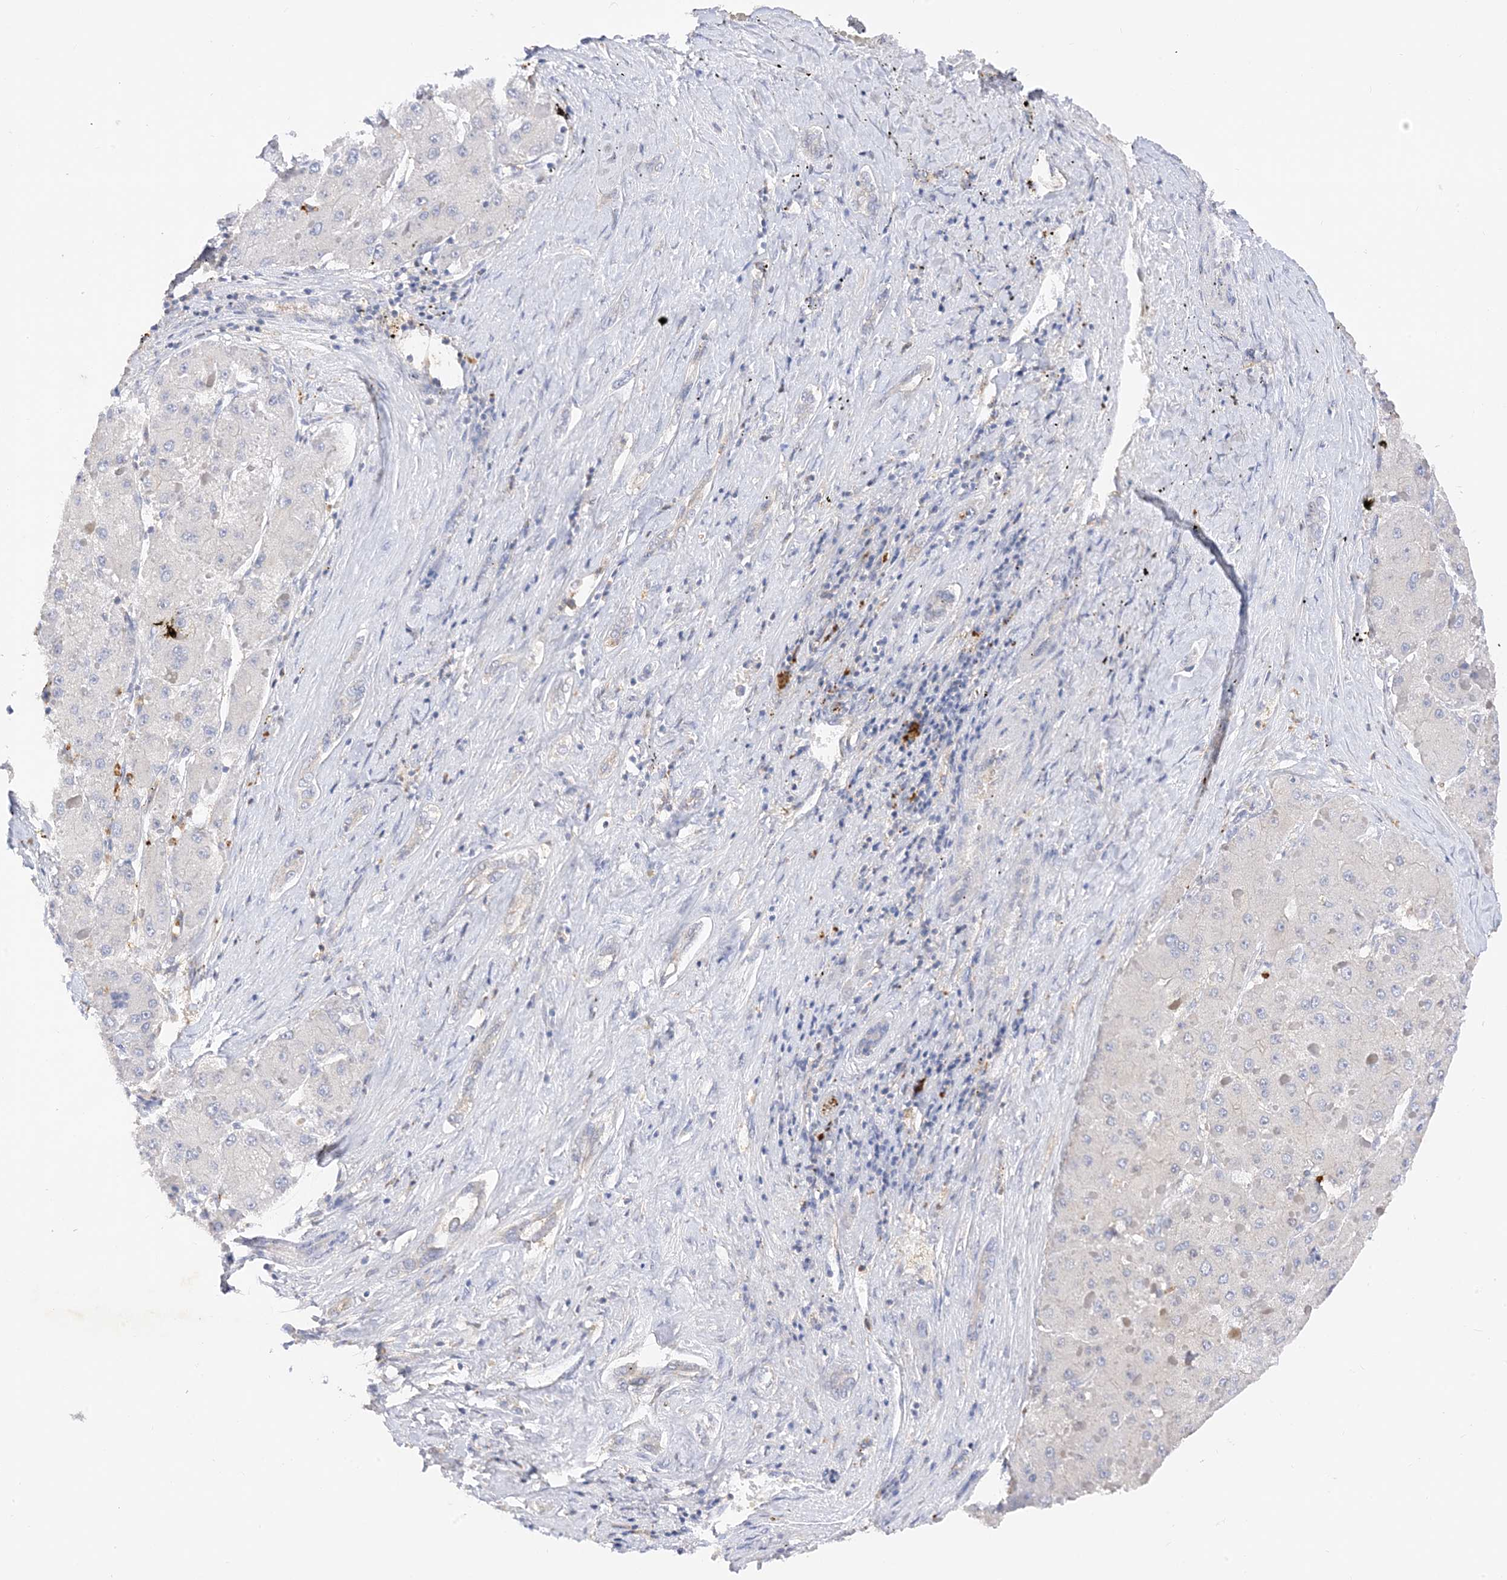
{"staining": {"intensity": "negative", "quantity": "none", "location": "none"}, "tissue": "liver cancer", "cell_type": "Tumor cells", "image_type": "cancer", "snomed": [{"axis": "morphology", "description": "Carcinoma, Hepatocellular, NOS"}, {"axis": "topography", "description": "Liver"}], "caption": "This is an immunohistochemistry photomicrograph of liver hepatocellular carcinoma. There is no expression in tumor cells.", "gene": "ARV1", "patient": {"sex": "female", "age": 73}}